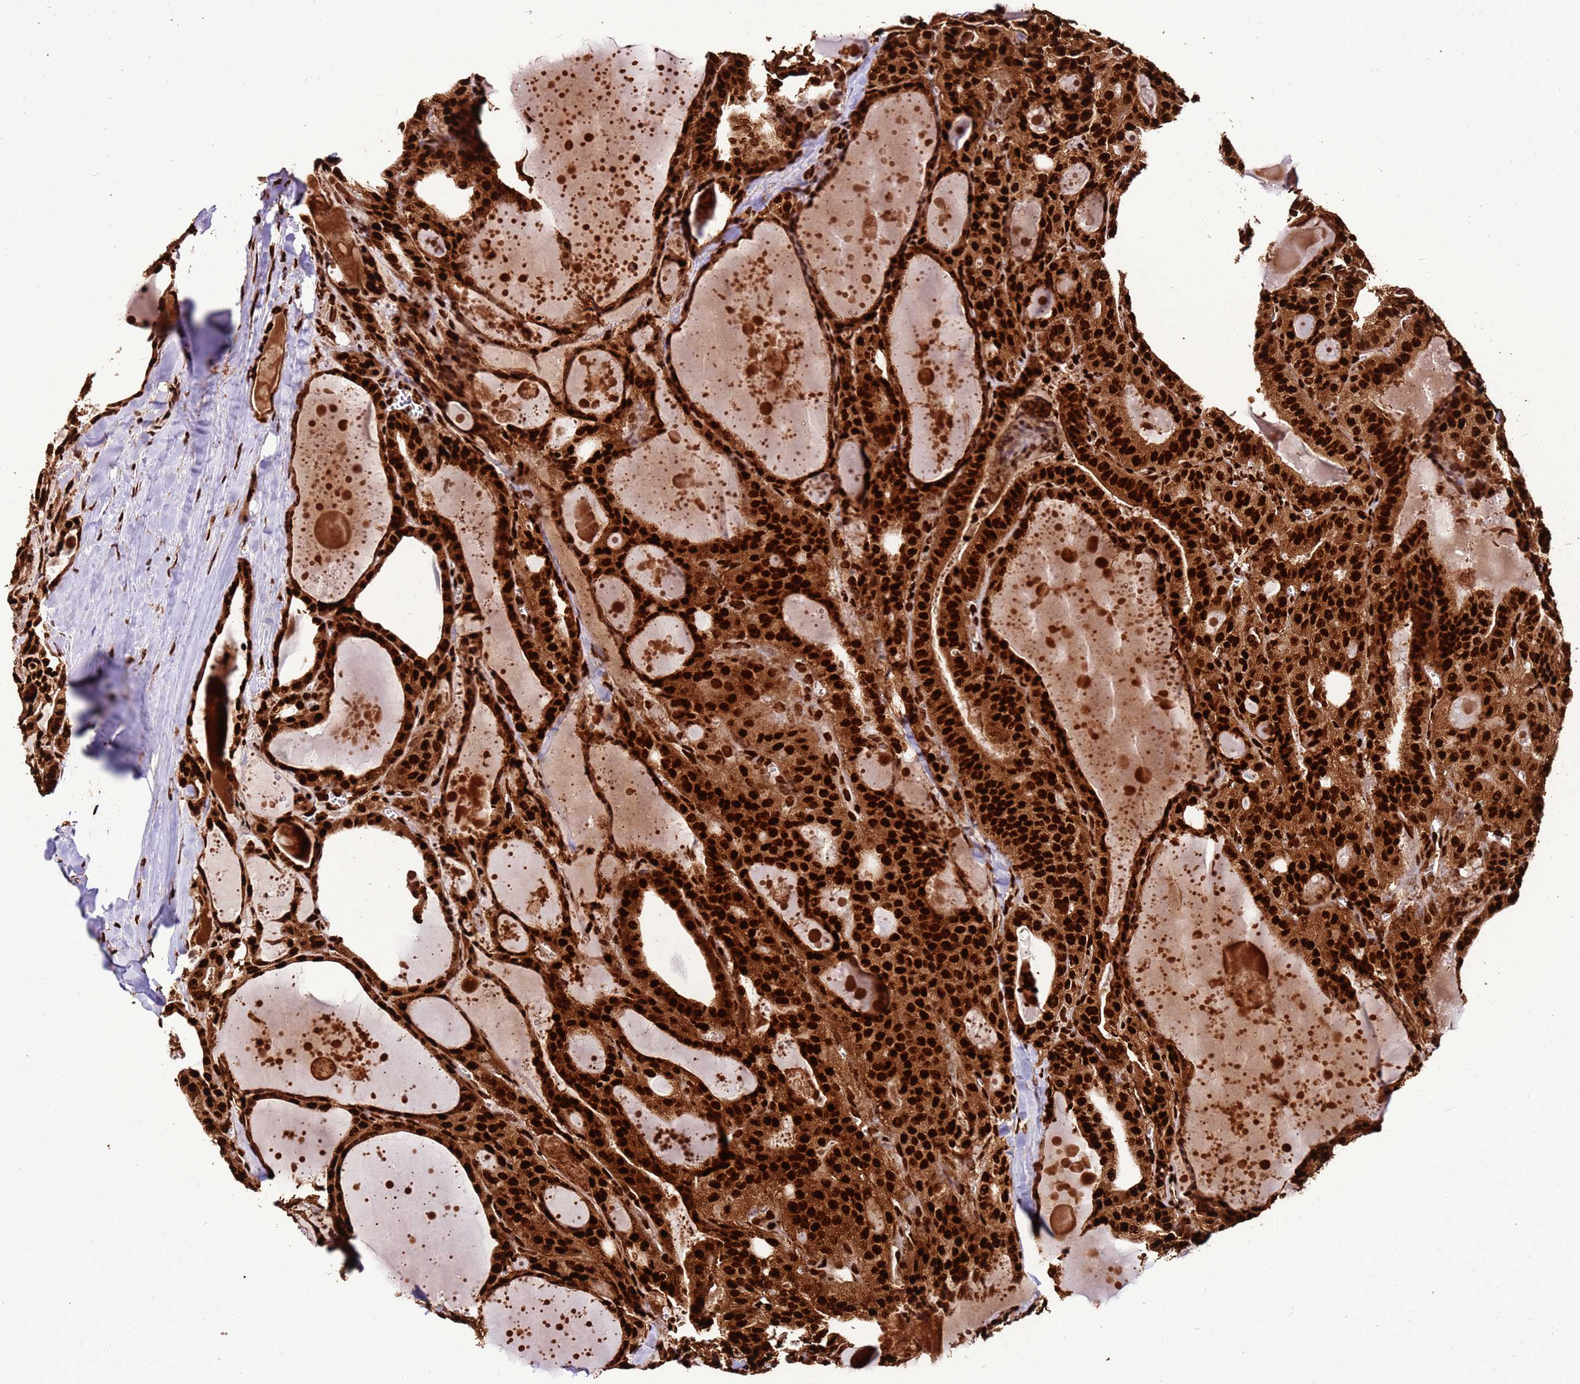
{"staining": {"intensity": "strong", "quantity": ">75%", "location": "cytoplasmic/membranous,nuclear"}, "tissue": "thyroid cancer", "cell_type": "Tumor cells", "image_type": "cancer", "snomed": [{"axis": "morphology", "description": "Papillary adenocarcinoma, NOS"}, {"axis": "topography", "description": "Thyroid gland"}], "caption": "DAB immunohistochemical staining of thyroid papillary adenocarcinoma displays strong cytoplasmic/membranous and nuclear protein positivity in approximately >75% of tumor cells.", "gene": "HNRNPAB", "patient": {"sex": "male", "age": 52}}